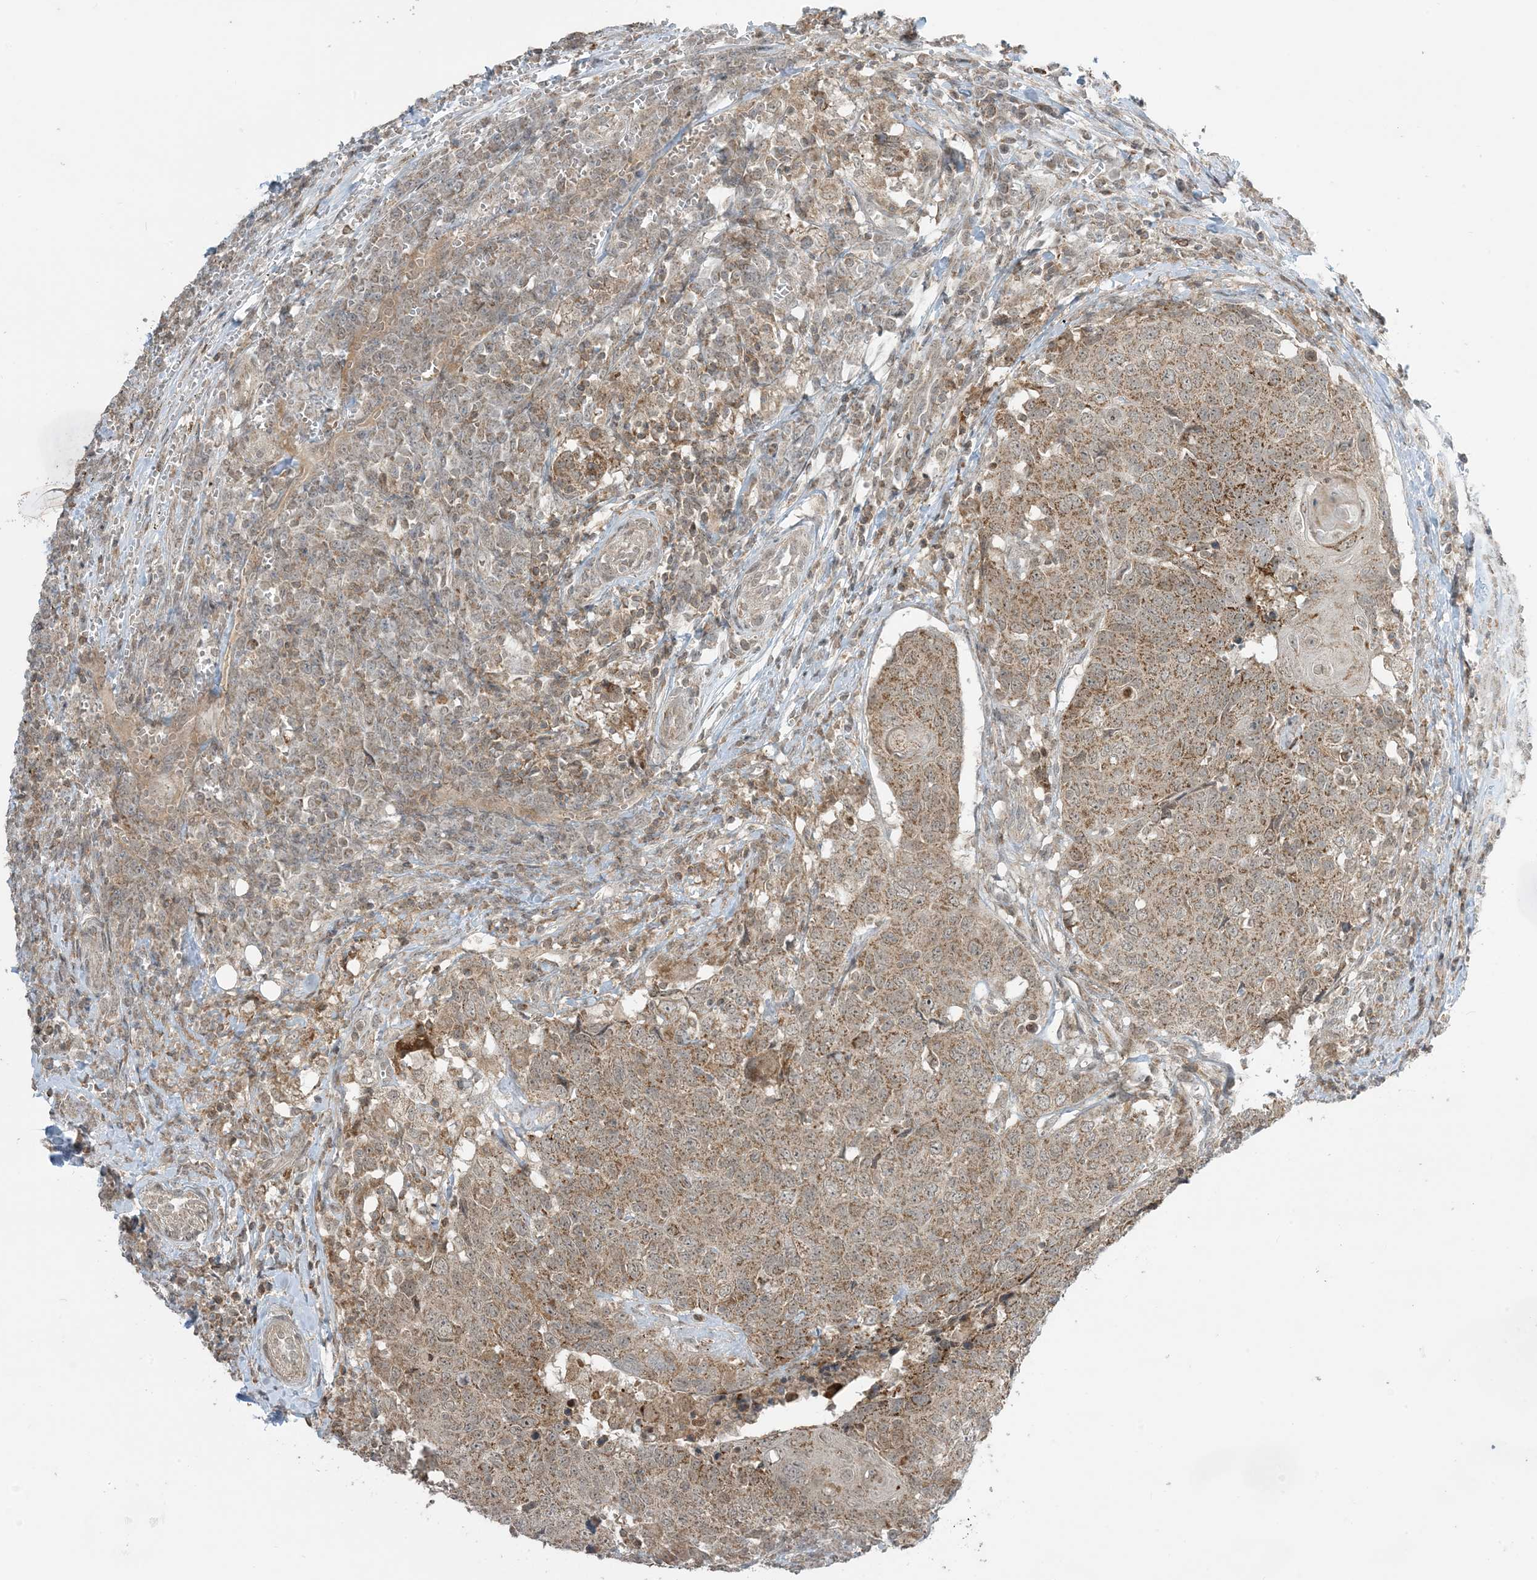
{"staining": {"intensity": "moderate", "quantity": ">75%", "location": "cytoplasmic/membranous"}, "tissue": "head and neck cancer", "cell_type": "Tumor cells", "image_type": "cancer", "snomed": [{"axis": "morphology", "description": "Squamous cell carcinoma, NOS"}, {"axis": "topography", "description": "Head-Neck"}], "caption": "Head and neck cancer tissue shows moderate cytoplasmic/membranous expression in approximately >75% of tumor cells, visualized by immunohistochemistry.", "gene": "PHLDB2", "patient": {"sex": "male", "age": 66}}